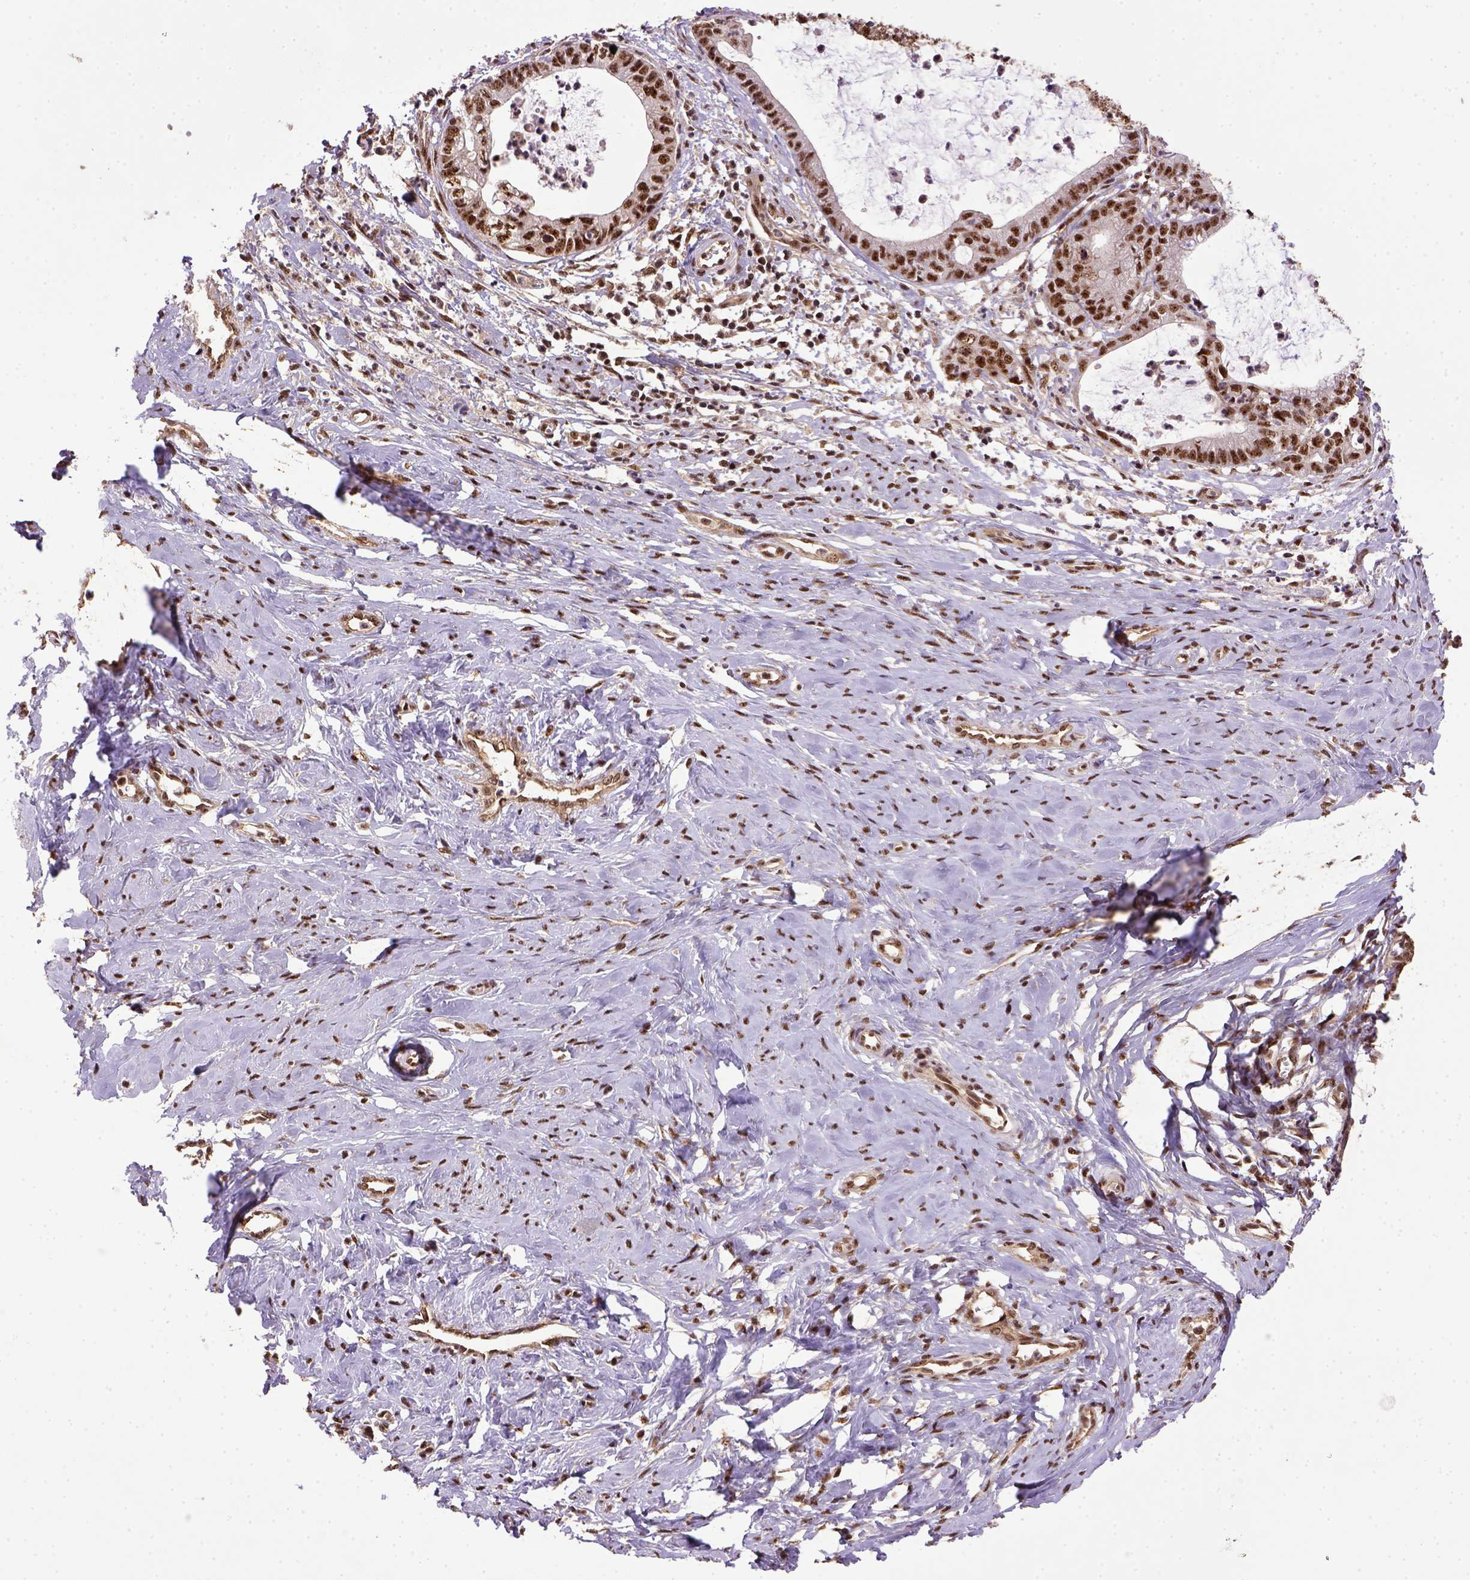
{"staining": {"intensity": "moderate", "quantity": ">75%", "location": "nuclear"}, "tissue": "cervical cancer", "cell_type": "Tumor cells", "image_type": "cancer", "snomed": [{"axis": "morphology", "description": "Normal tissue, NOS"}, {"axis": "morphology", "description": "Adenocarcinoma, NOS"}, {"axis": "topography", "description": "Cervix"}], "caption": "Immunohistochemistry (DAB) staining of human adenocarcinoma (cervical) displays moderate nuclear protein expression in approximately >75% of tumor cells.", "gene": "PPIG", "patient": {"sex": "female", "age": 38}}